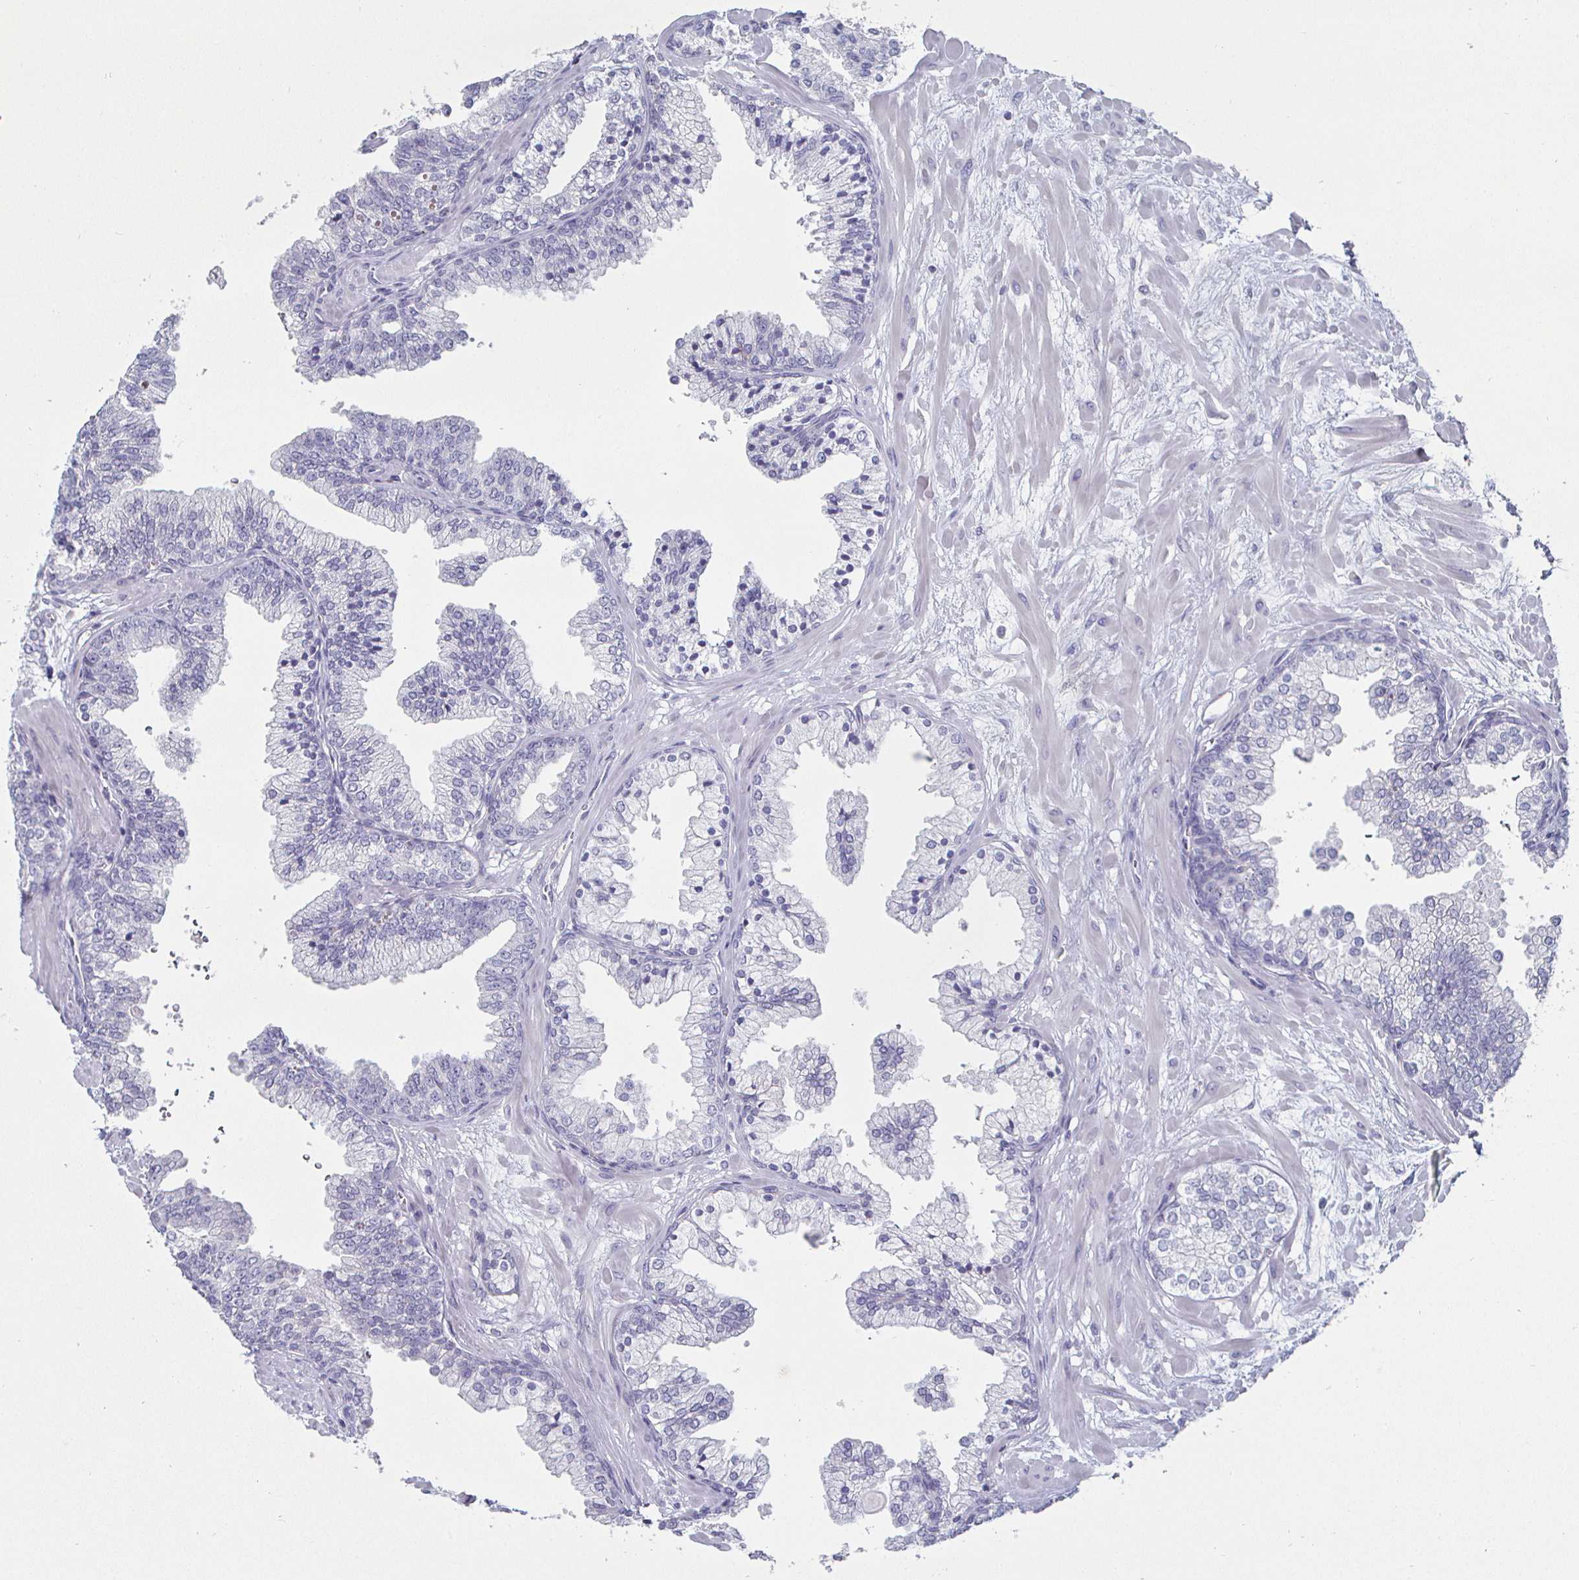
{"staining": {"intensity": "negative", "quantity": "none", "location": "none"}, "tissue": "prostate", "cell_type": "Glandular cells", "image_type": "normal", "snomed": [{"axis": "morphology", "description": "Normal tissue, NOS"}, {"axis": "topography", "description": "Prostate"}, {"axis": "topography", "description": "Peripheral nerve tissue"}], "caption": "A photomicrograph of prostate stained for a protein demonstrates no brown staining in glandular cells. (DAB (3,3'-diaminobenzidine) immunohistochemistry (IHC) with hematoxylin counter stain).", "gene": "ENPP1", "patient": {"sex": "male", "age": 61}}